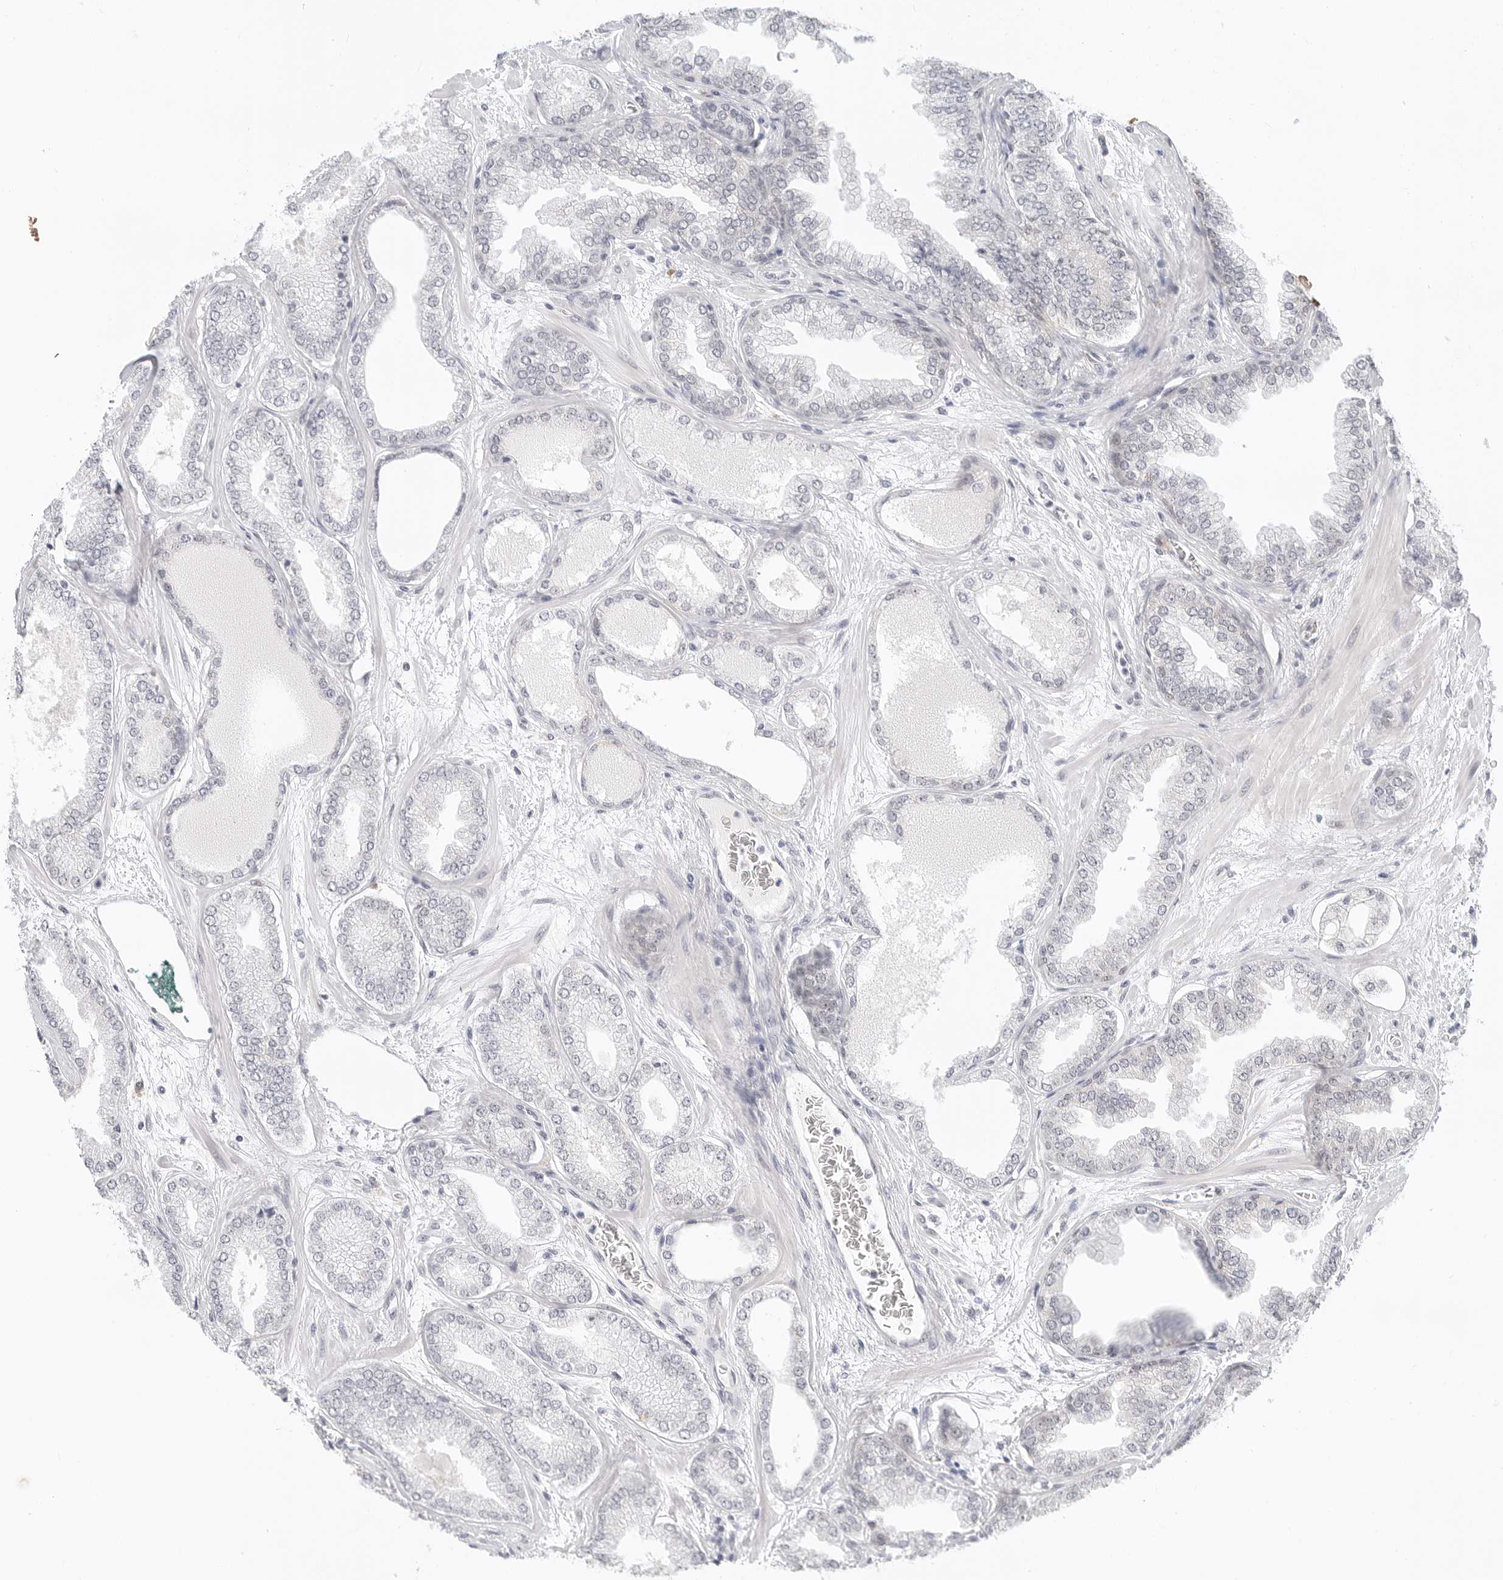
{"staining": {"intensity": "negative", "quantity": "none", "location": "none"}, "tissue": "prostate cancer", "cell_type": "Tumor cells", "image_type": "cancer", "snomed": [{"axis": "morphology", "description": "Adenocarcinoma, High grade"}, {"axis": "topography", "description": "Prostate"}], "caption": "DAB (3,3'-diaminobenzidine) immunohistochemical staining of adenocarcinoma (high-grade) (prostate) exhibits no significant positivity in tumor cells.", "gene": "TSEN2", "patient": {"sex": "male", "age": 58}}